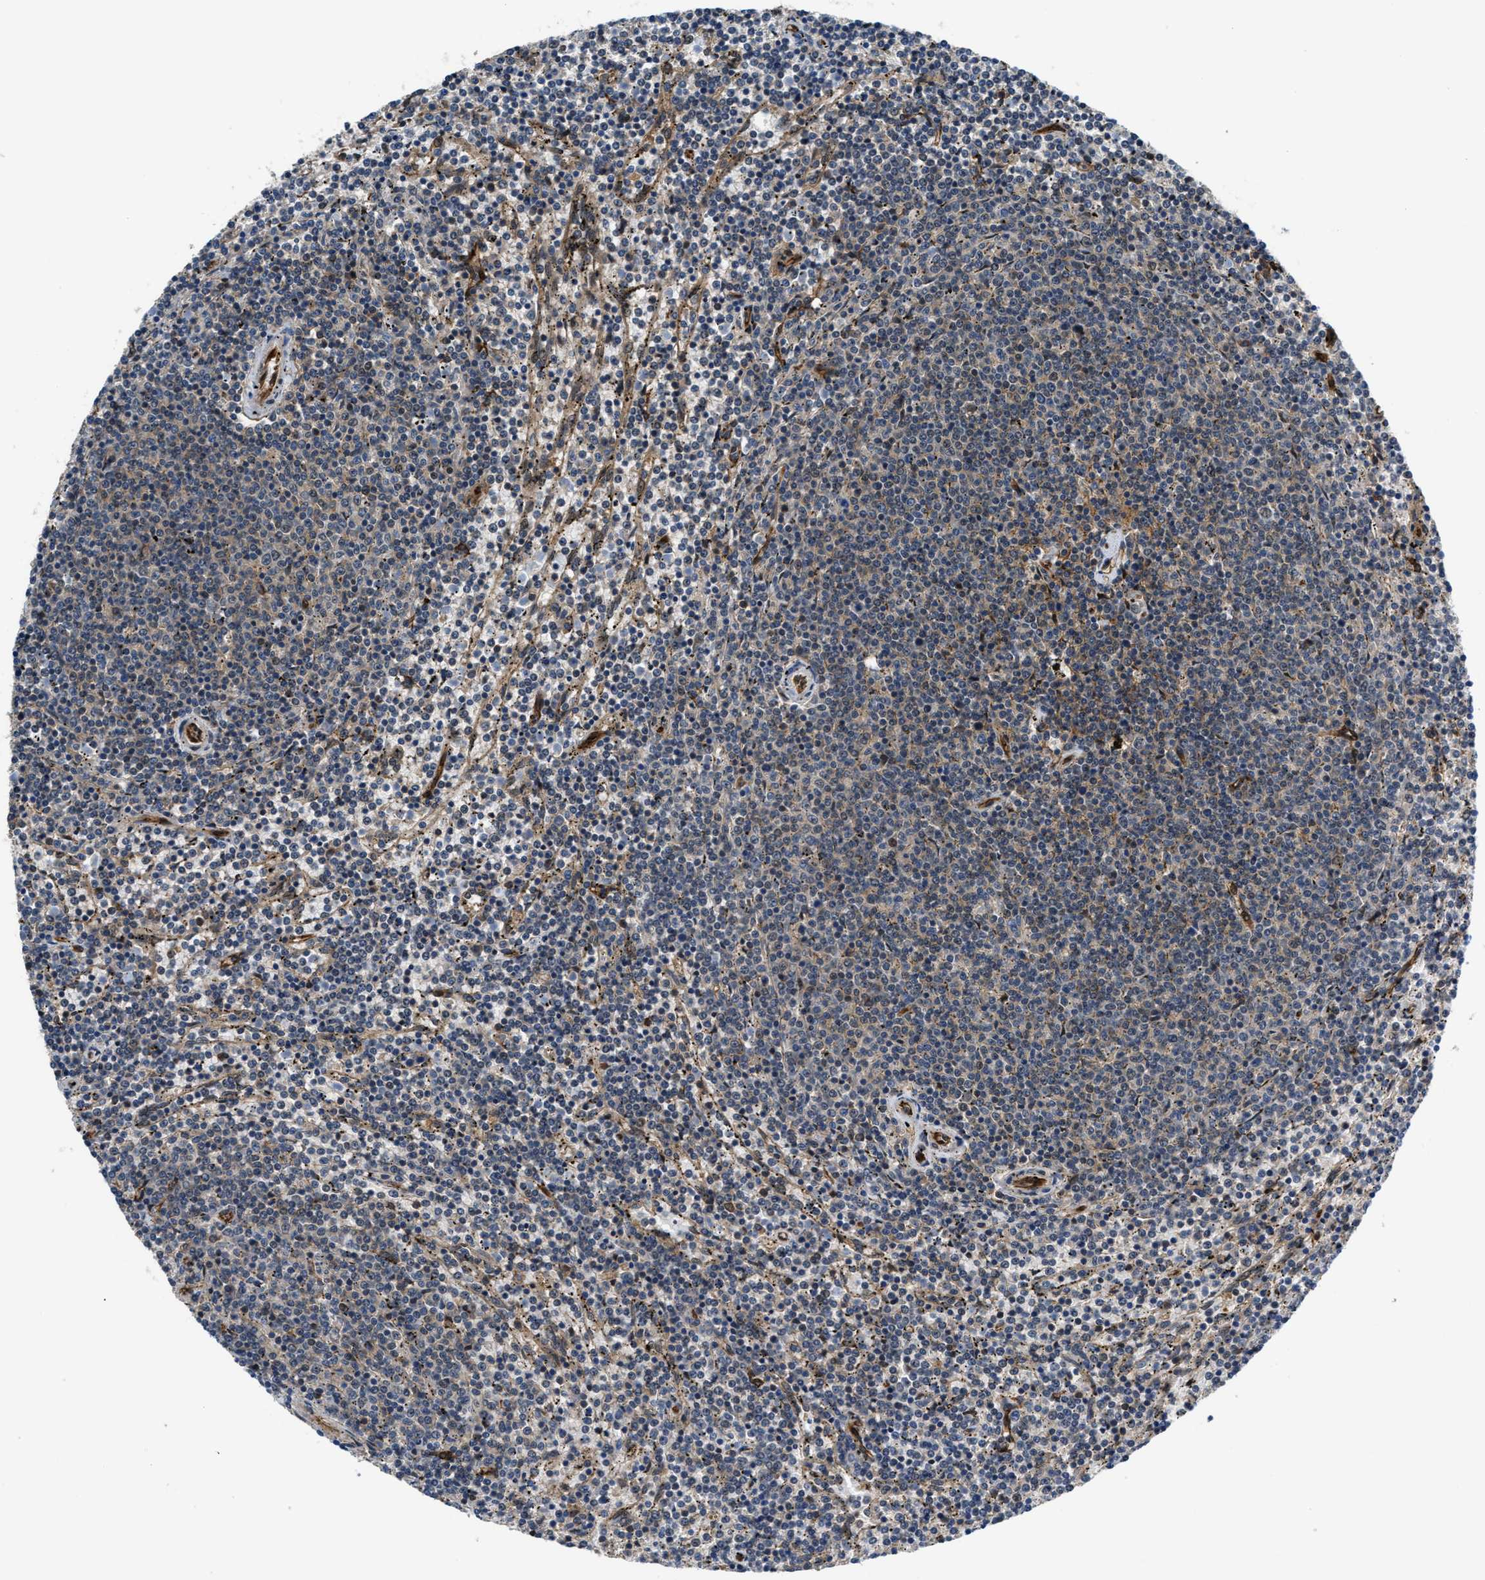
{"staining": {"intensity": "weak", "quantity": "25%-75%", "location": "cytoplasmic/membranous"}, "tissue": "lymphoma", "cell_type": "Tumor cells", "image_type": "cancer", "snomed": [{"axis": "morphology", "description": "Malignant lymphoma, non-Hodgkin's type, Low grade"}, {"axis": "topography", "description": "Spleen"}], "caption": "Lymphoma stained for a protein exhibits weak cytoplasmic/membranous positivity in tumor cells.", "gene": "COPS2", "patient": {"sex": "female", "age": 50}}